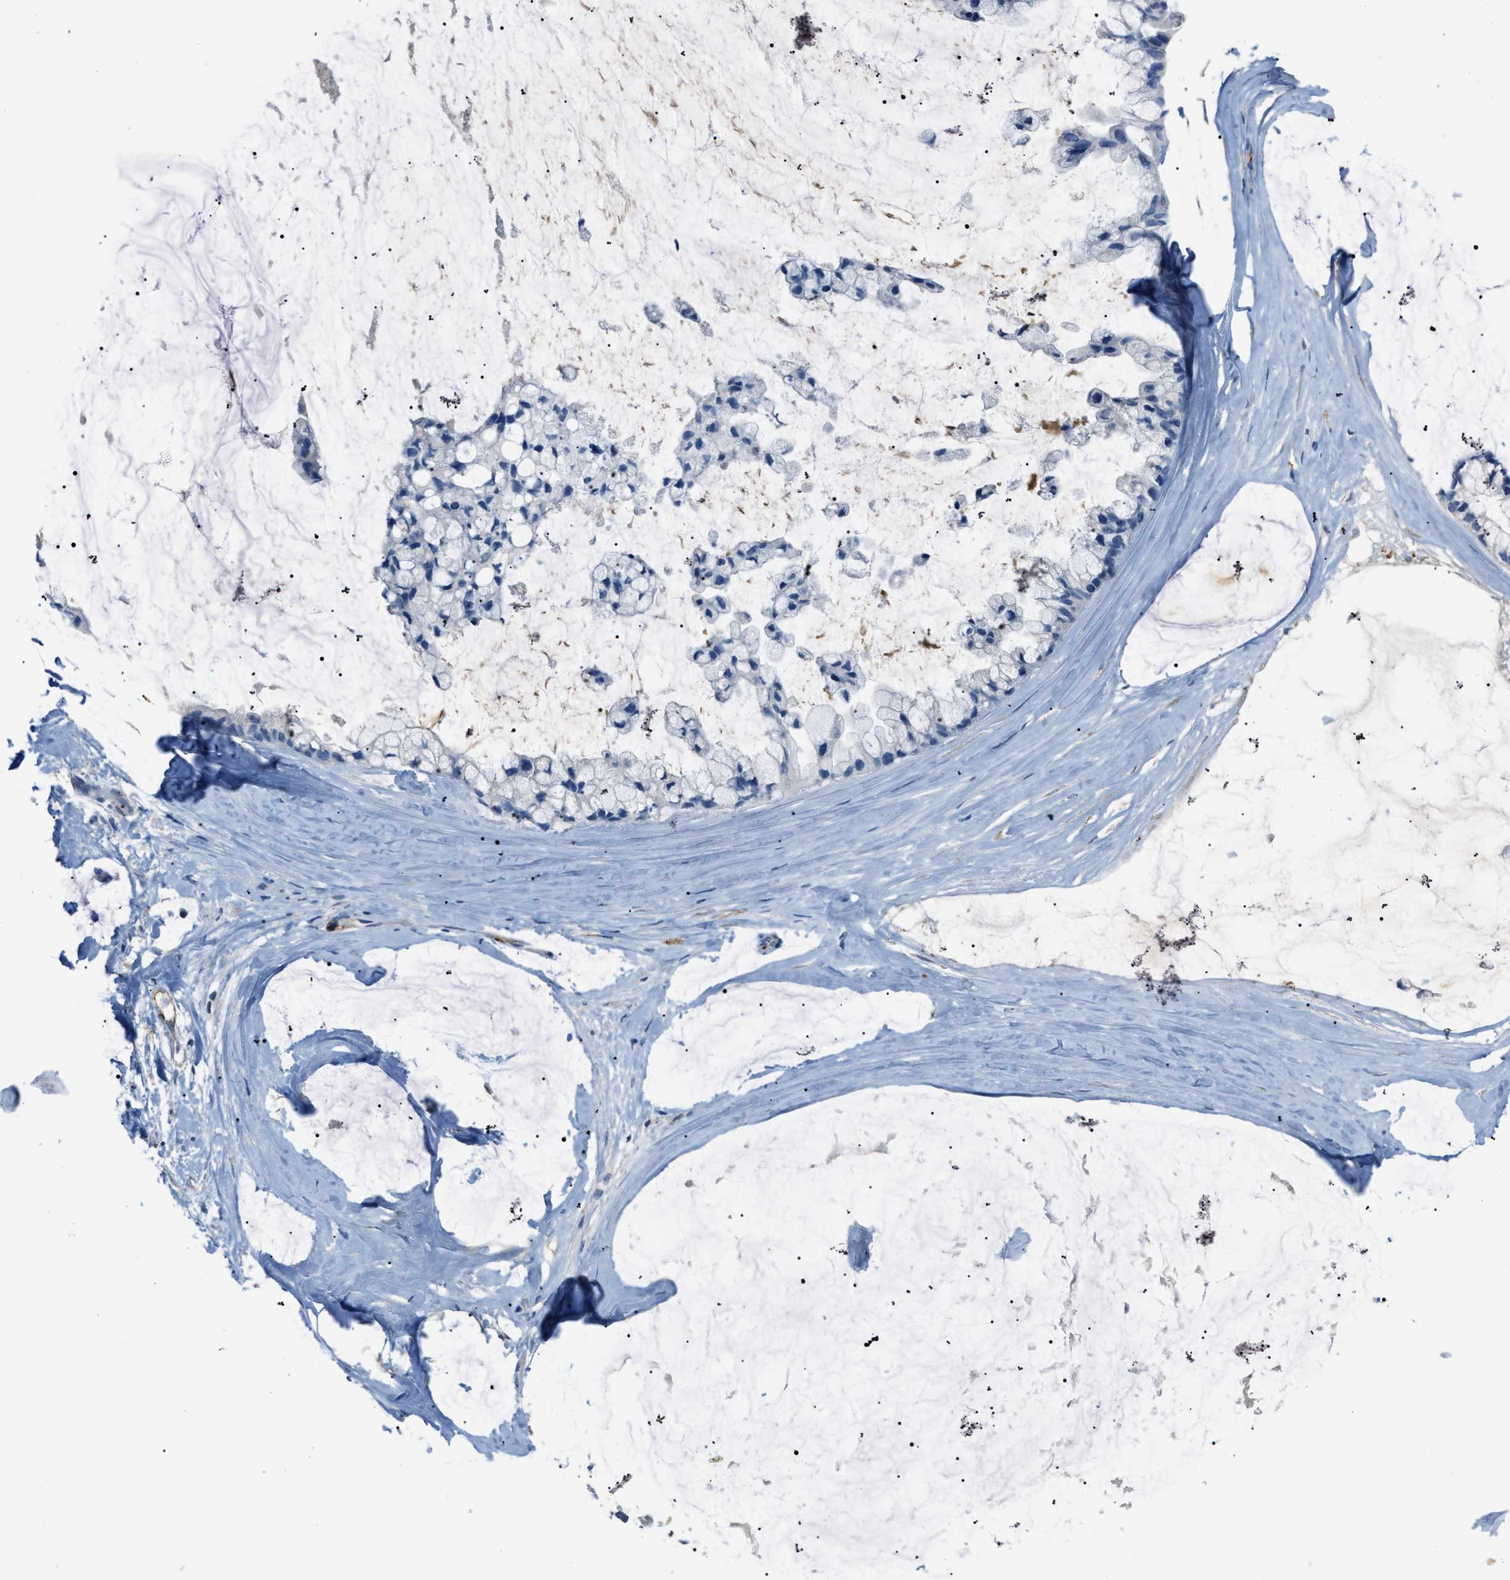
{"staining": {"intensity": "negative", "quantity": "none", "location": "none"}, "tissue": "ovarian cancer", "cell_type": "Tumor cells", "image_type": "cancer", "snomed": [{"axis": "morphology", "description": "Cystadenocarcinoma, mucinous, NOS"}, {"axis": "topography", "description": "Ovary"}], "caption": "A photomicrograph of ovarian mucinous cystadenocarcinoma stained for a protein reveals no brown staining in tumor cells.", "gene": "SLC22A15", "patient": {"sex": "female", "age": 39}}